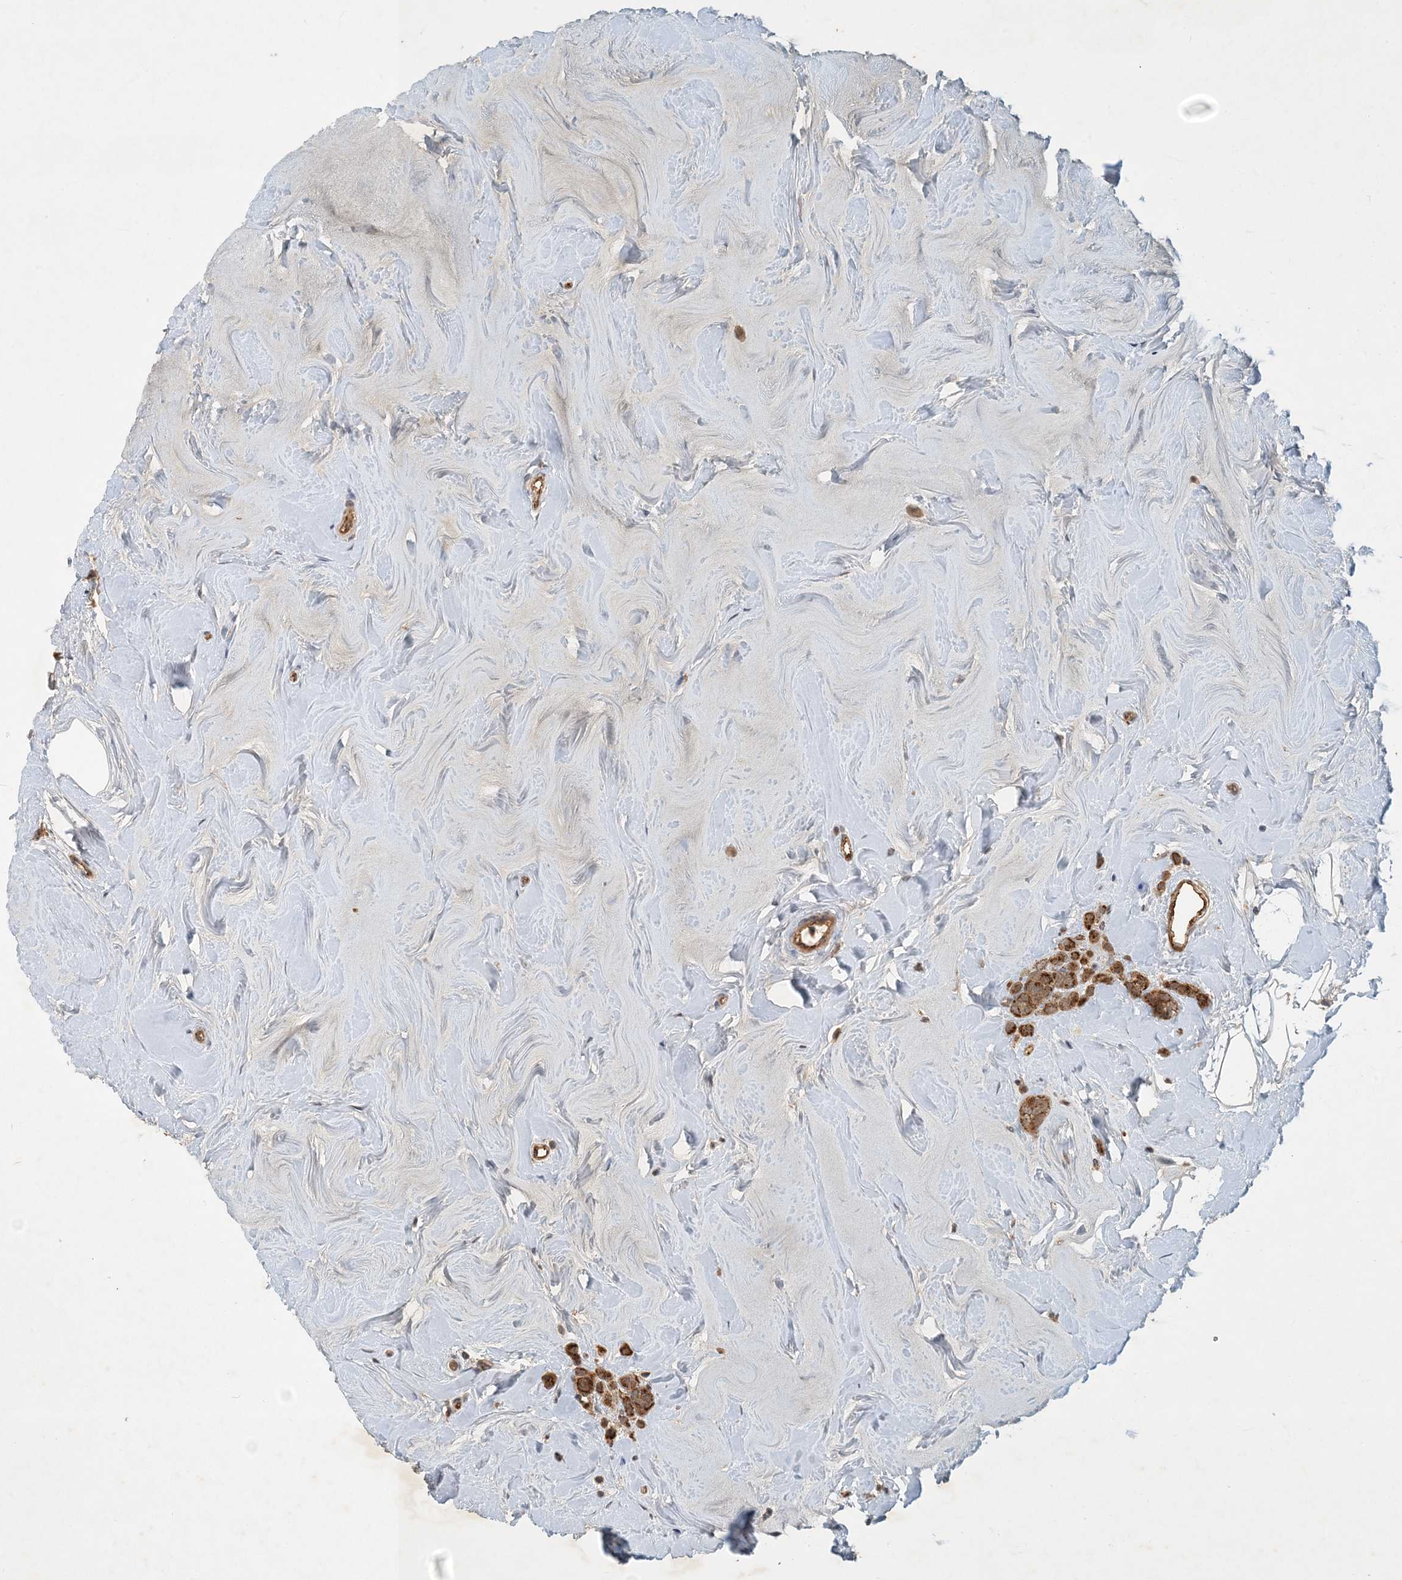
{"staining": {"intensity": "strong", "quantity": ">75%", "location": "cytoplasmic/membranous"}, "tissue": "breast cancer", "cell_type": "Tumor cells", "image_type": "cancer", "snomed": [{"axis": "morphology", "description": "Lobular carcinoma"}, {"axis": "topography", "description": "Breast"}], "caption": "Protein positivity by immunohistochemistry exhibits strong cytoplasmic/membranous expression in about >75% of tumor cells in breast cancer.", "gene": "ZBTB3", "patient": {"sex": "female", "age": 47}}